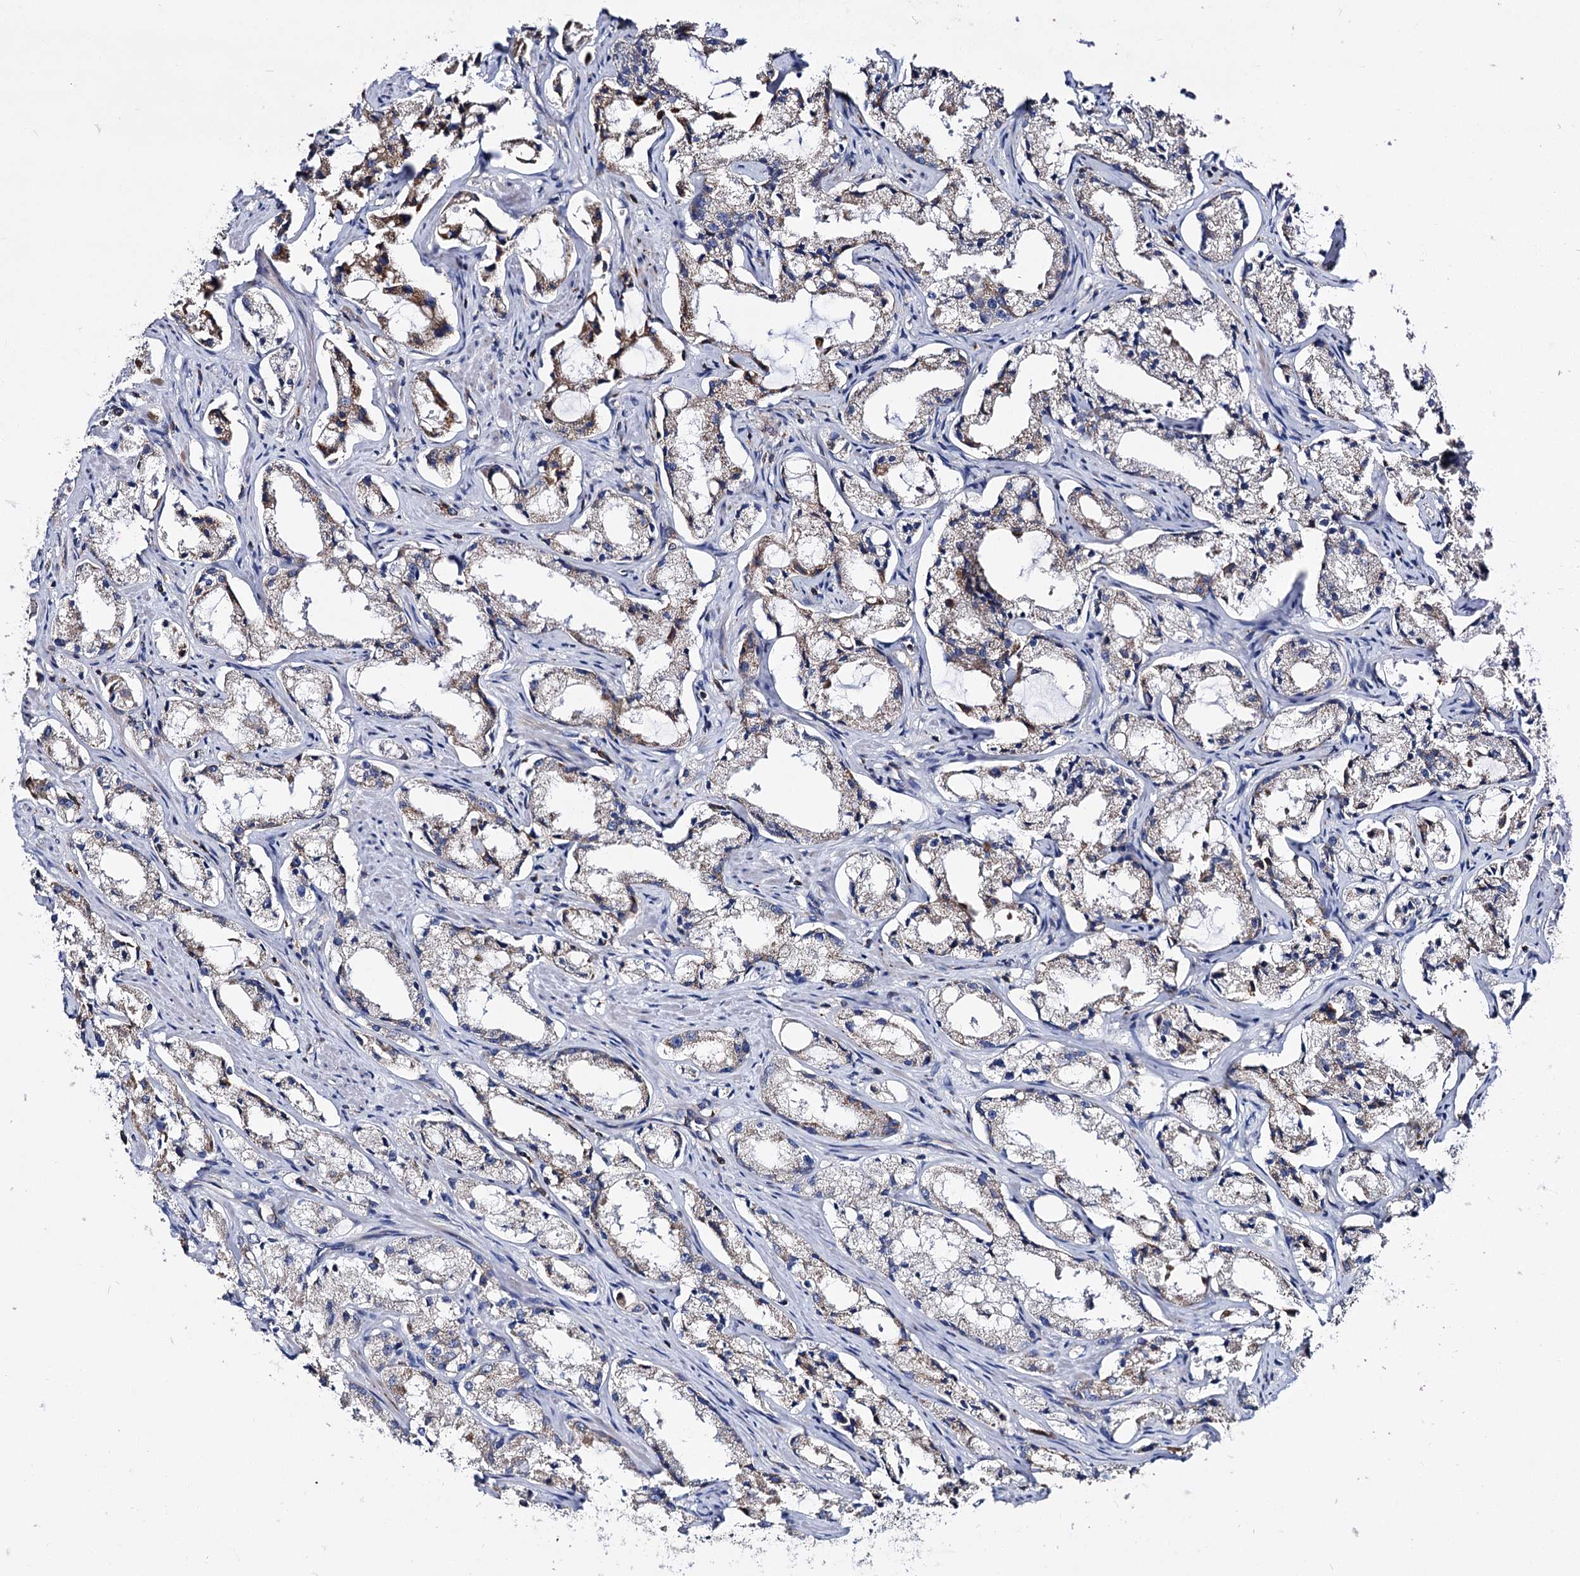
{"staining": {"intensity": "moderate", "quantity": "25%-75%", "location": "cytoplasmic/membranous"}, "tissue": "prostate cancer", "cell_type": "Tumor cells", "image_type": "cancer", "snomed": [{"axis": "morphology", "description": "Adenocarcinoma, High grade"}, {"axis": "topography", "description": "Prostate"}], "caption": "Protein staining exhibits moderate cytoplasmic/membranous staining in approximately 25%-75% of tumor cells in adenocarcinoma (high-grade) (prostate).", "gene": "UBASH3B", "patient": {"sex": "male", "age": 66}}